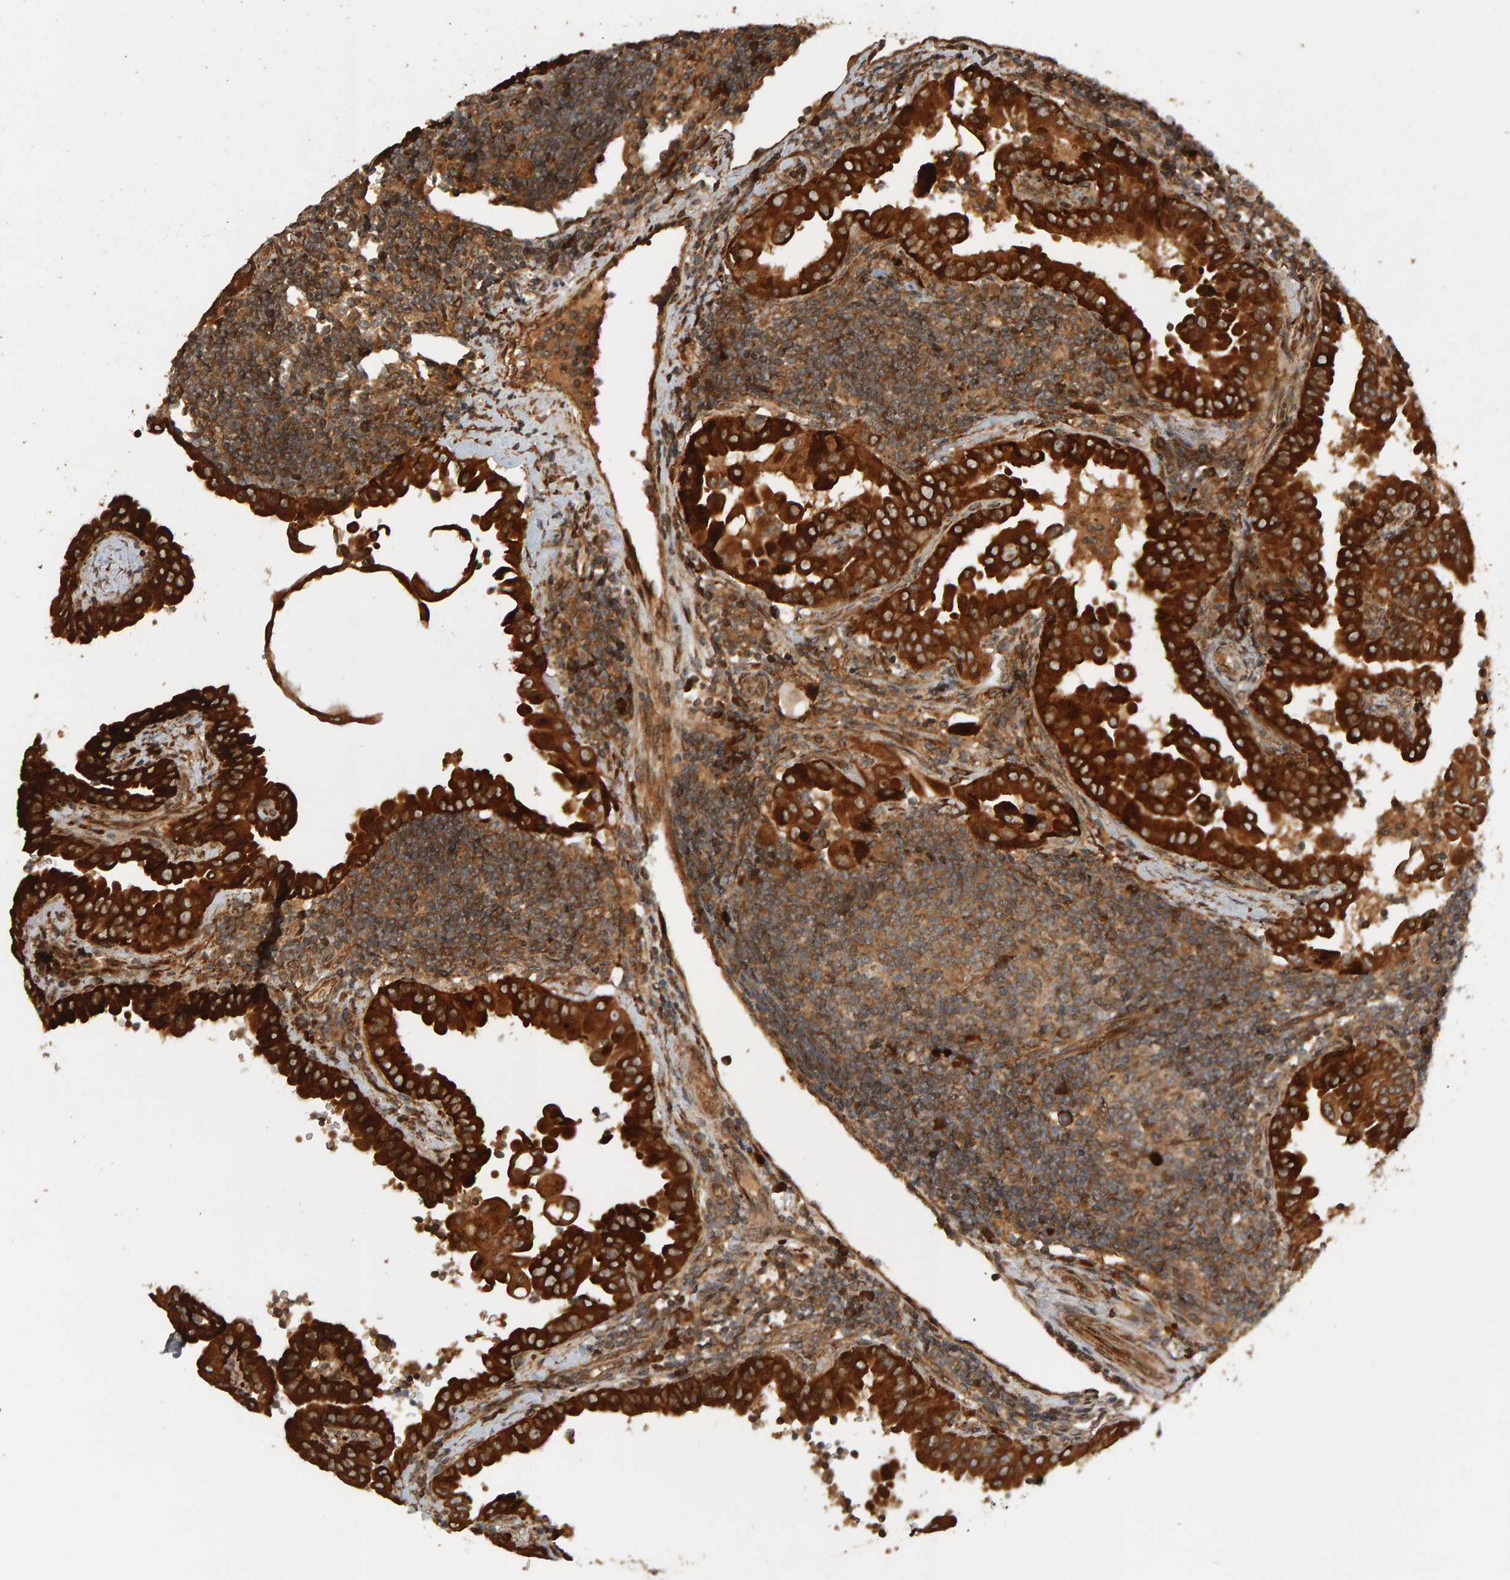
{"staining": {"intensity": "strong", "quantity": ">75%", "location": "cytoplasmic/membranous"}, "tissue": "thyroid cancer", "cell_type": "Tumor cells", "image_type": "cancer", "snomed": [{"axis": "morphology", "description": "Papillary adenocarcinoma, NOS"}, {"axis": "topography", "description": "Thyroid gland"}], "caption": "Protein staining demonstrates strong cytoplasmic/membranous expression in about >75% of tumor cells in papillary adenocarcinoma (thyroid).", "gene": "ZFAND1", "patient": {"sex": "male", "age": 33}}